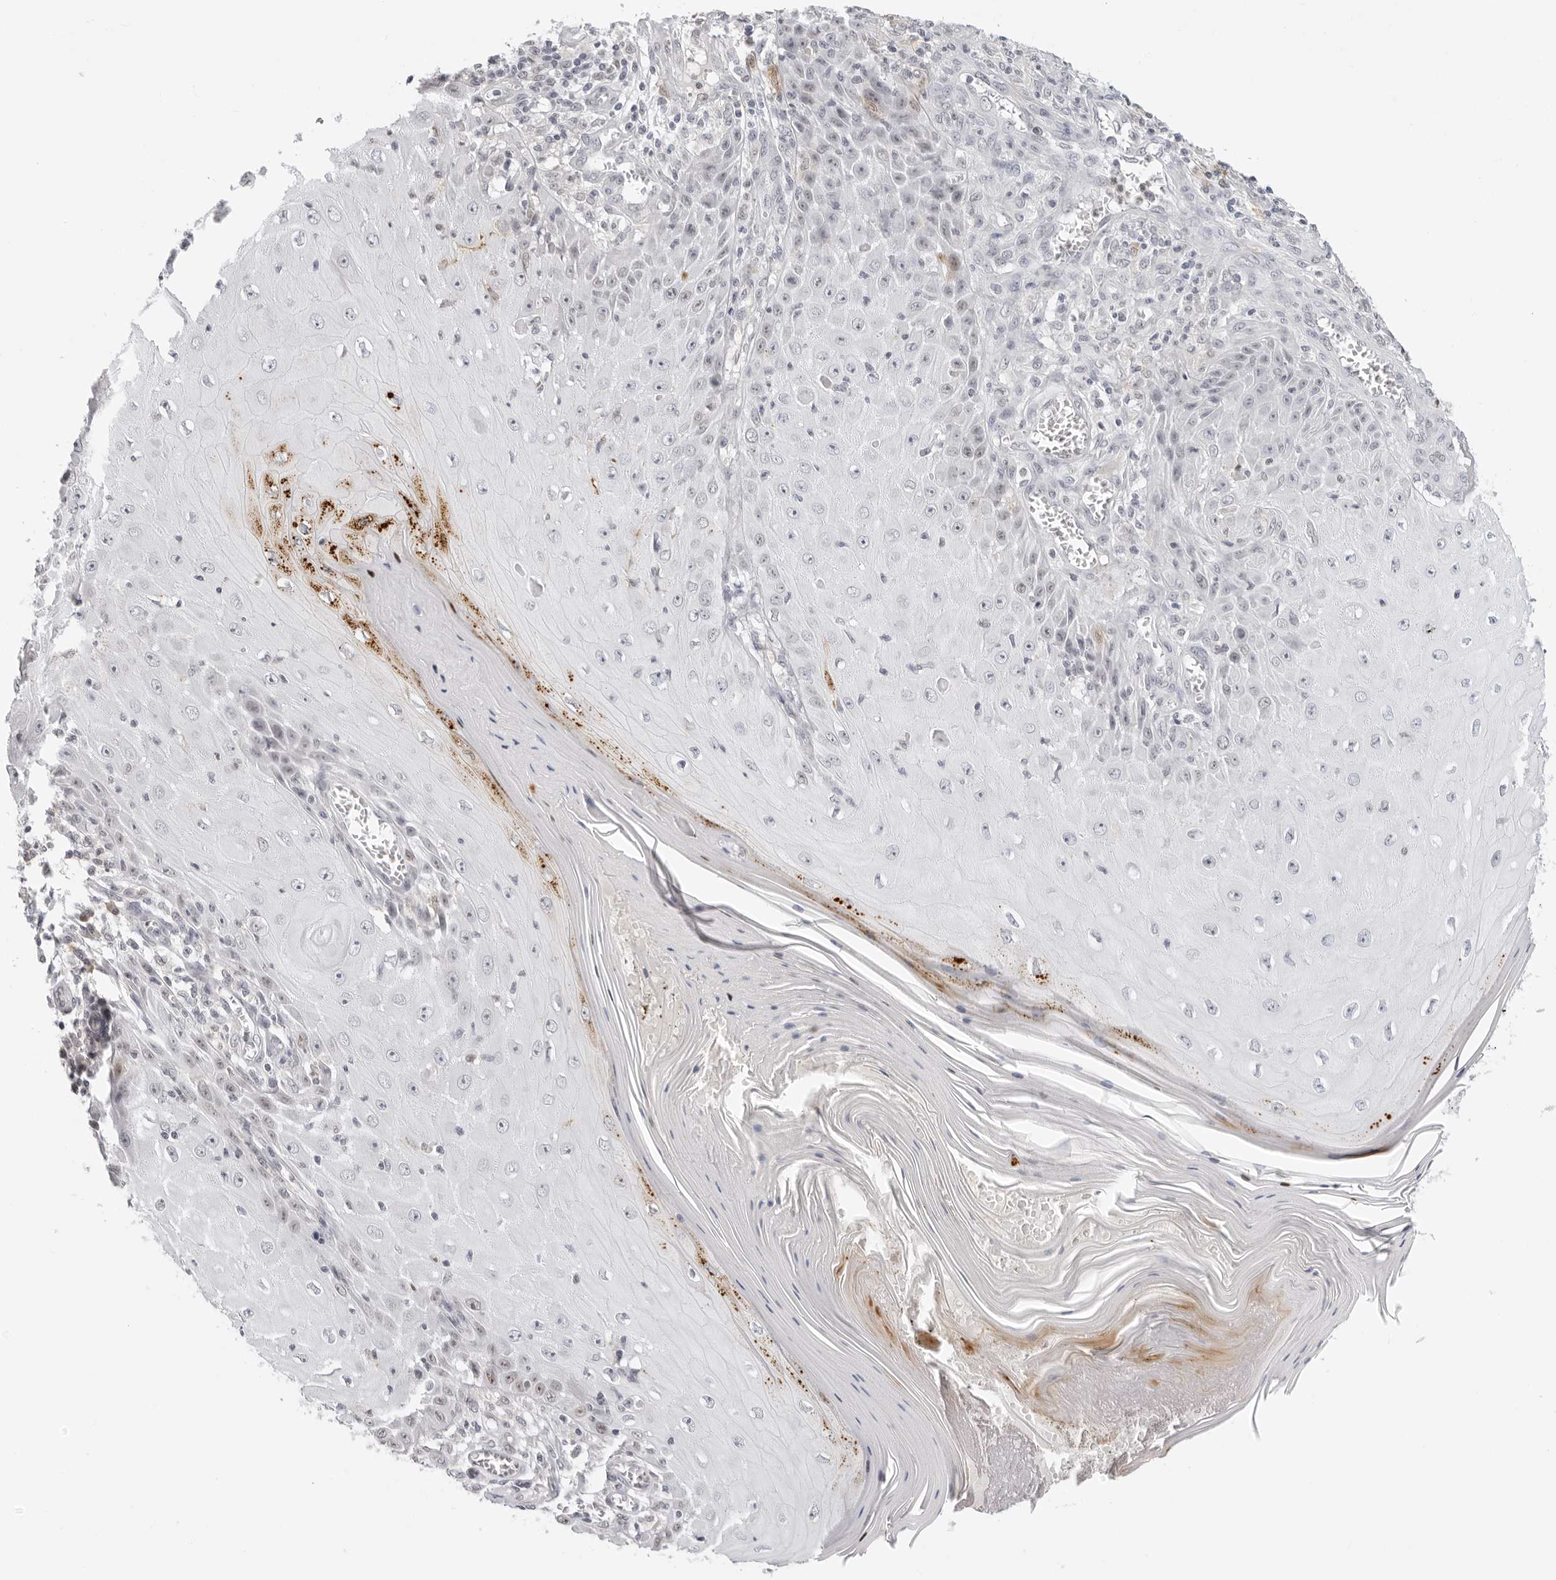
{"staining": {"intensity": "weak", "quantity": "<25%", "location": "nuclear"}, "tissue": "skin cancer", "cell_type": "Tumor cells", "image_type": "cancer", "snomed": [{"axis": "morphology", "description": "Squamous cell carcinoma, NOS"}, {"axis": "topography", "description": "Skin"}], "caption": "There is no significant expression in tumor cells of skin squamous cell carcinoma.", "gene": "MSH6", "patient": {"sex": "female", "age": 73}}